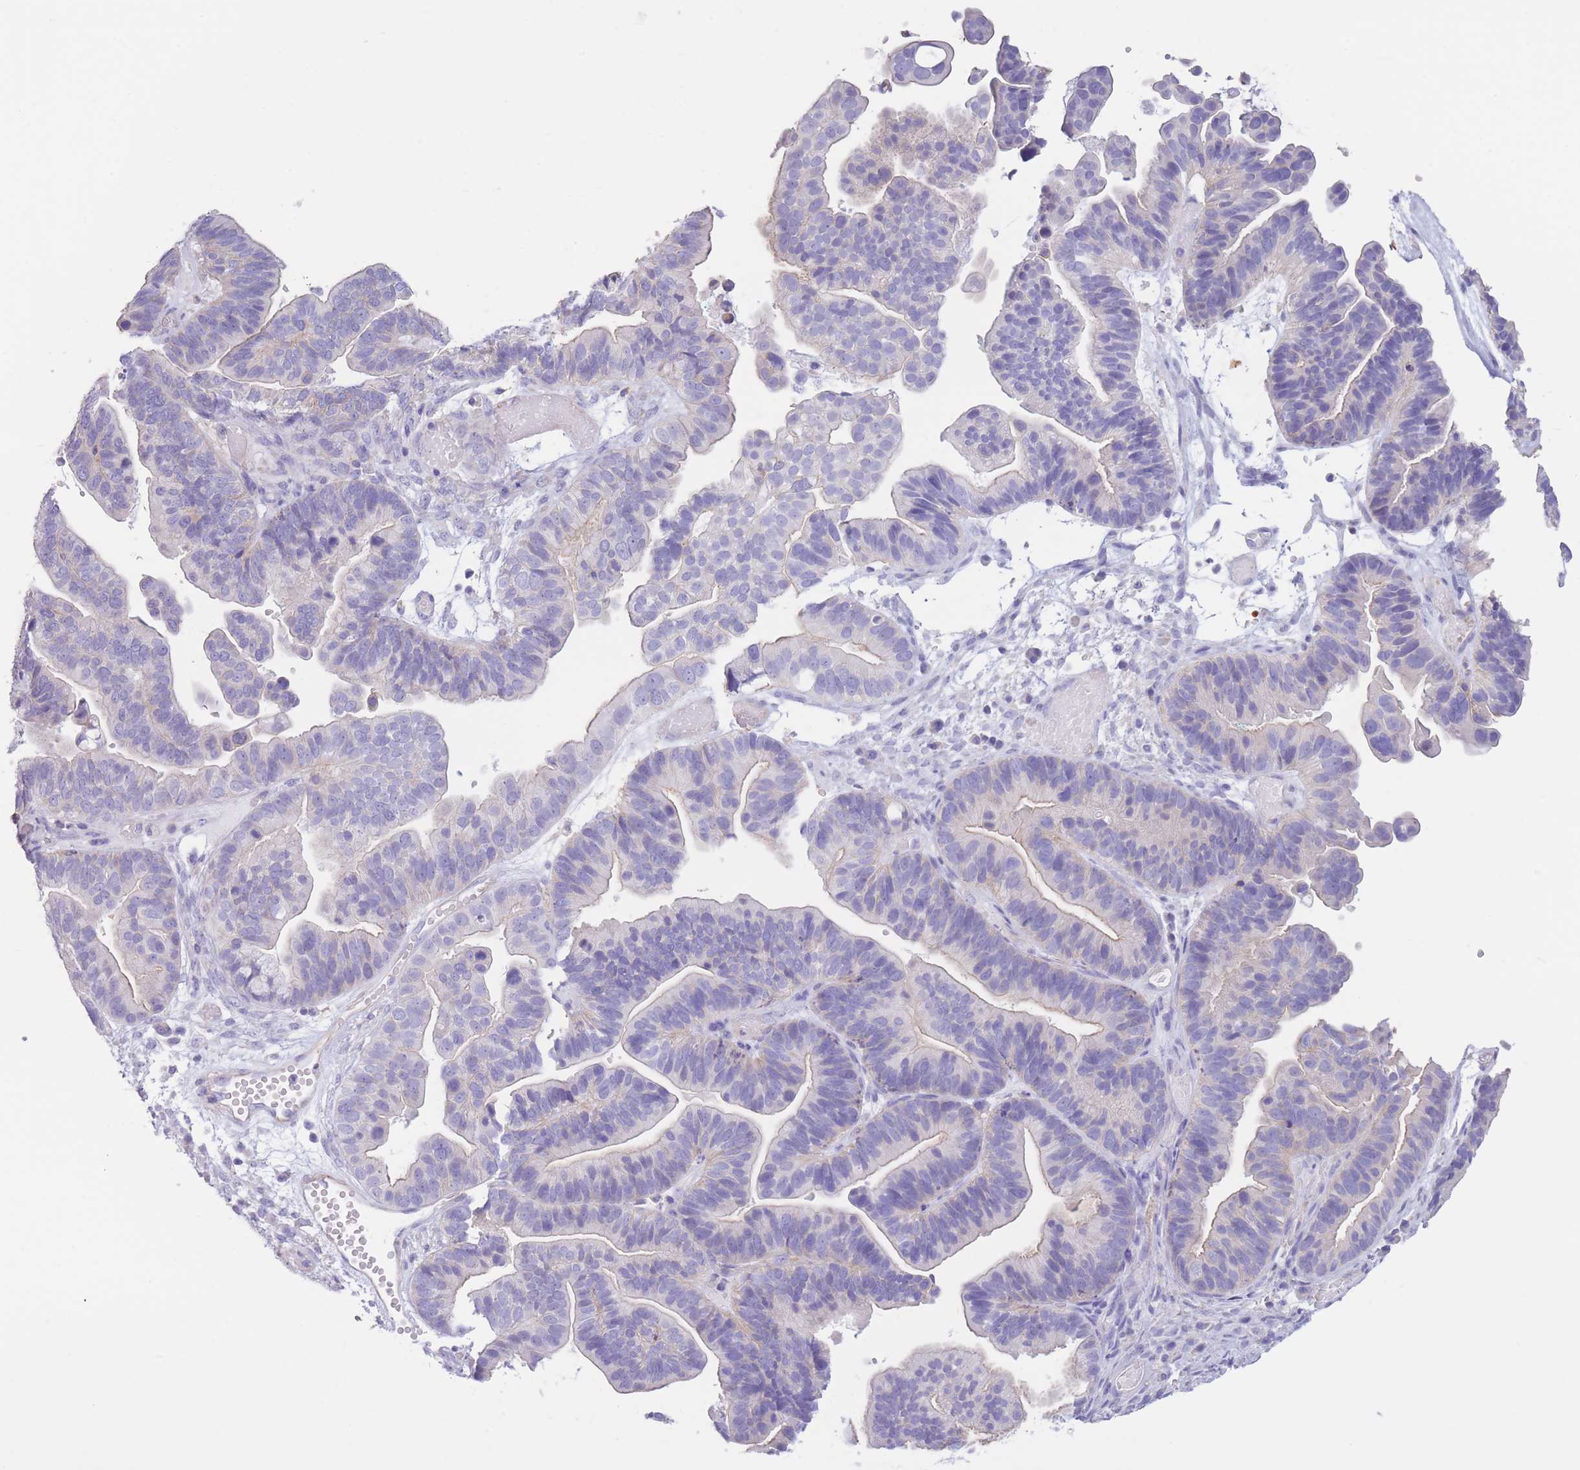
{"staining": {"intensity": "negative", "quantity": "none", "location": "none"}, "tissue": "ovarian cancer", "cell_type": "Tumor cells", "image_type": "cancer", "snomed": [{"axis": "morphology", "description": "Cystadenocarcinoma, serous, NOS"}, {"axis": "topography", "description": "Ovary"}], "caption": "High power microscopy histopathology image of an immunohistochemistry (IHC) image of ovarian serous cystadenocarcinoma, revealing no significant expression in tumor cells.", "gene": "PDHA1", "patient": {"sex": "female", "age": 56}}